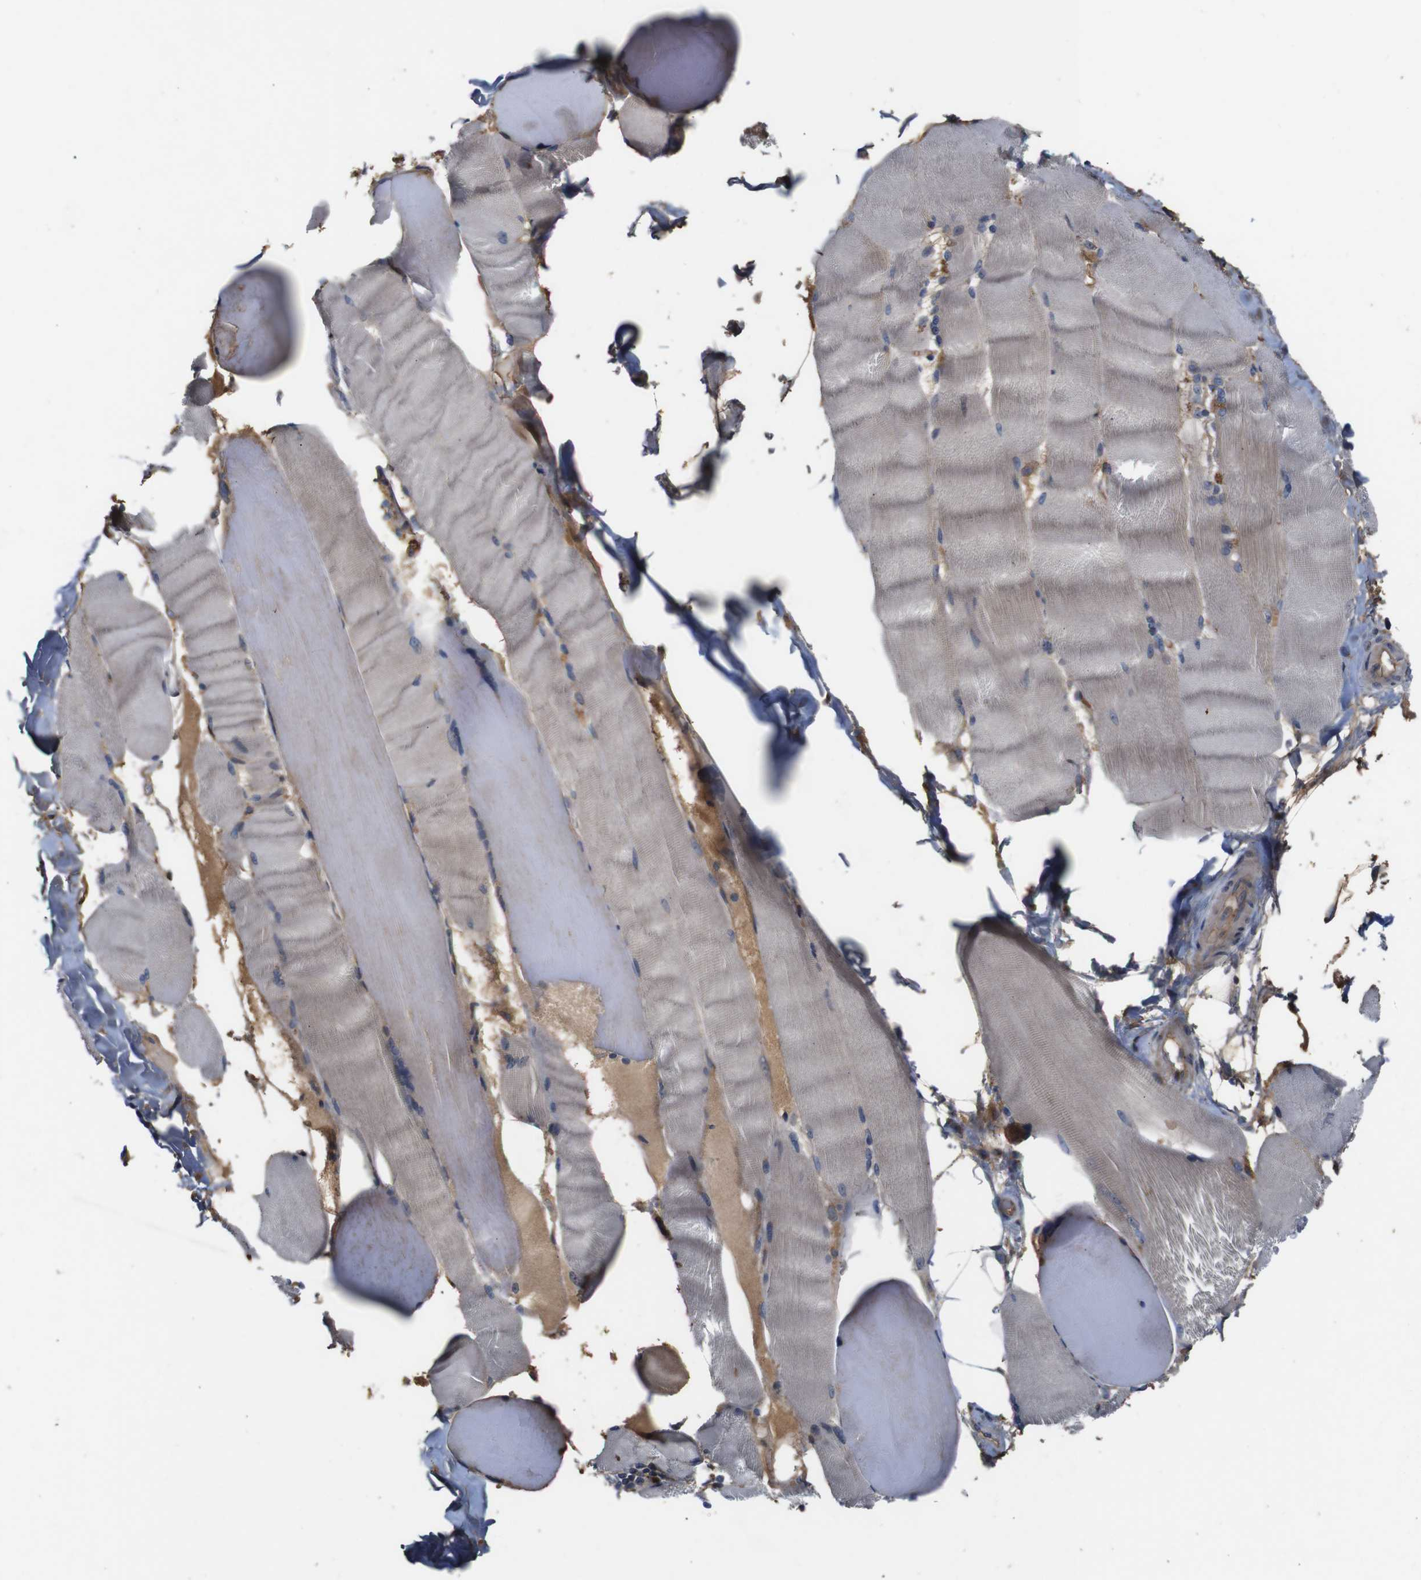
{"staining": {"intensity": "weak", "quantity": "<25%", "location": "cytoplasmic/membranous"}, "tissue": "skeletal muscle", "cell_type": "Myocytes", "image_type": "normal", "snomed": [{"axis": "morphology", "description": "Normal tissue, NOS"}, {"axis": "topography", "description": "Skin"}, {"axis": "topography", "description": "Skeletal muscle"}], "caption": "High magnification brightfield microscopy of normal skeletal muscle stained with DAB (brown) and counterstained with hematoxylin (blue): myocytes show no significant positivity.", "gene": "PTPN1", "patient": {"sex": "male", "age": 83}}